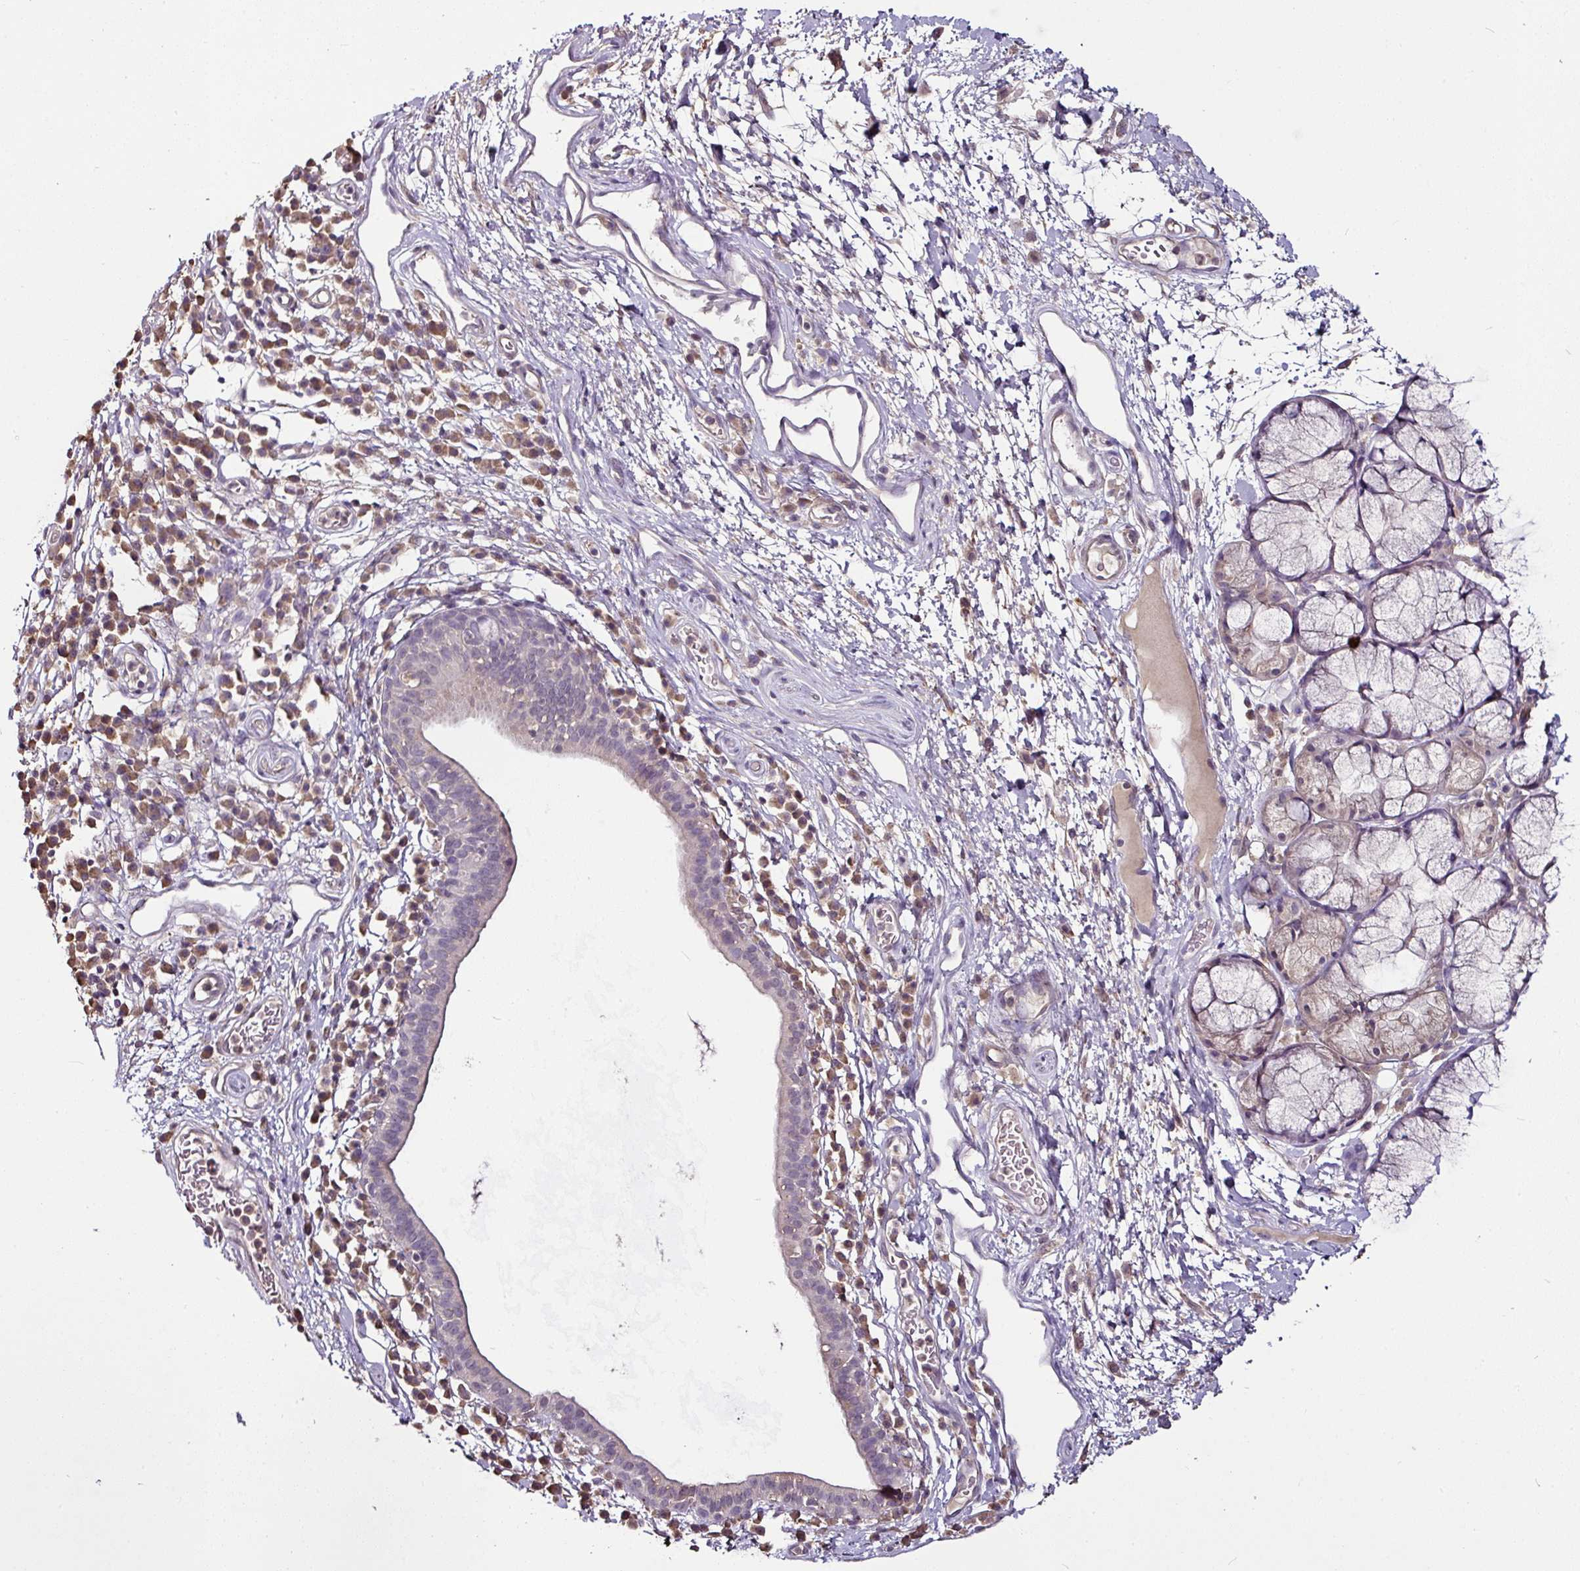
{"staining": {"intensity": "moderate", "quantity": "25%-75%", "location": "cytoplasmic/membranous"}, "tissue": "nasopharynx", "cell_type": "Respiratory epithelial cells", "image_type": "normal", "snomed": [{"axis": "morphology", "description": "Normal tissue, NOS"}, {"axis": "topography", "description": "Lymph node"}, {"axis": "topography", "description": "Cartilage tissue"}, {"axis": "topography", "description": "Nasopharynx"}], "caption": "A high-resolution image shows immunohistochemistry staining of normal nasopharynx, which demonstrates moderate cytoplasmic/membranous expression in approximately 25%-75% of respiratory epithelial cells.", "gene": "RPL38", "patient": {"sex": "male", "age": 63}}